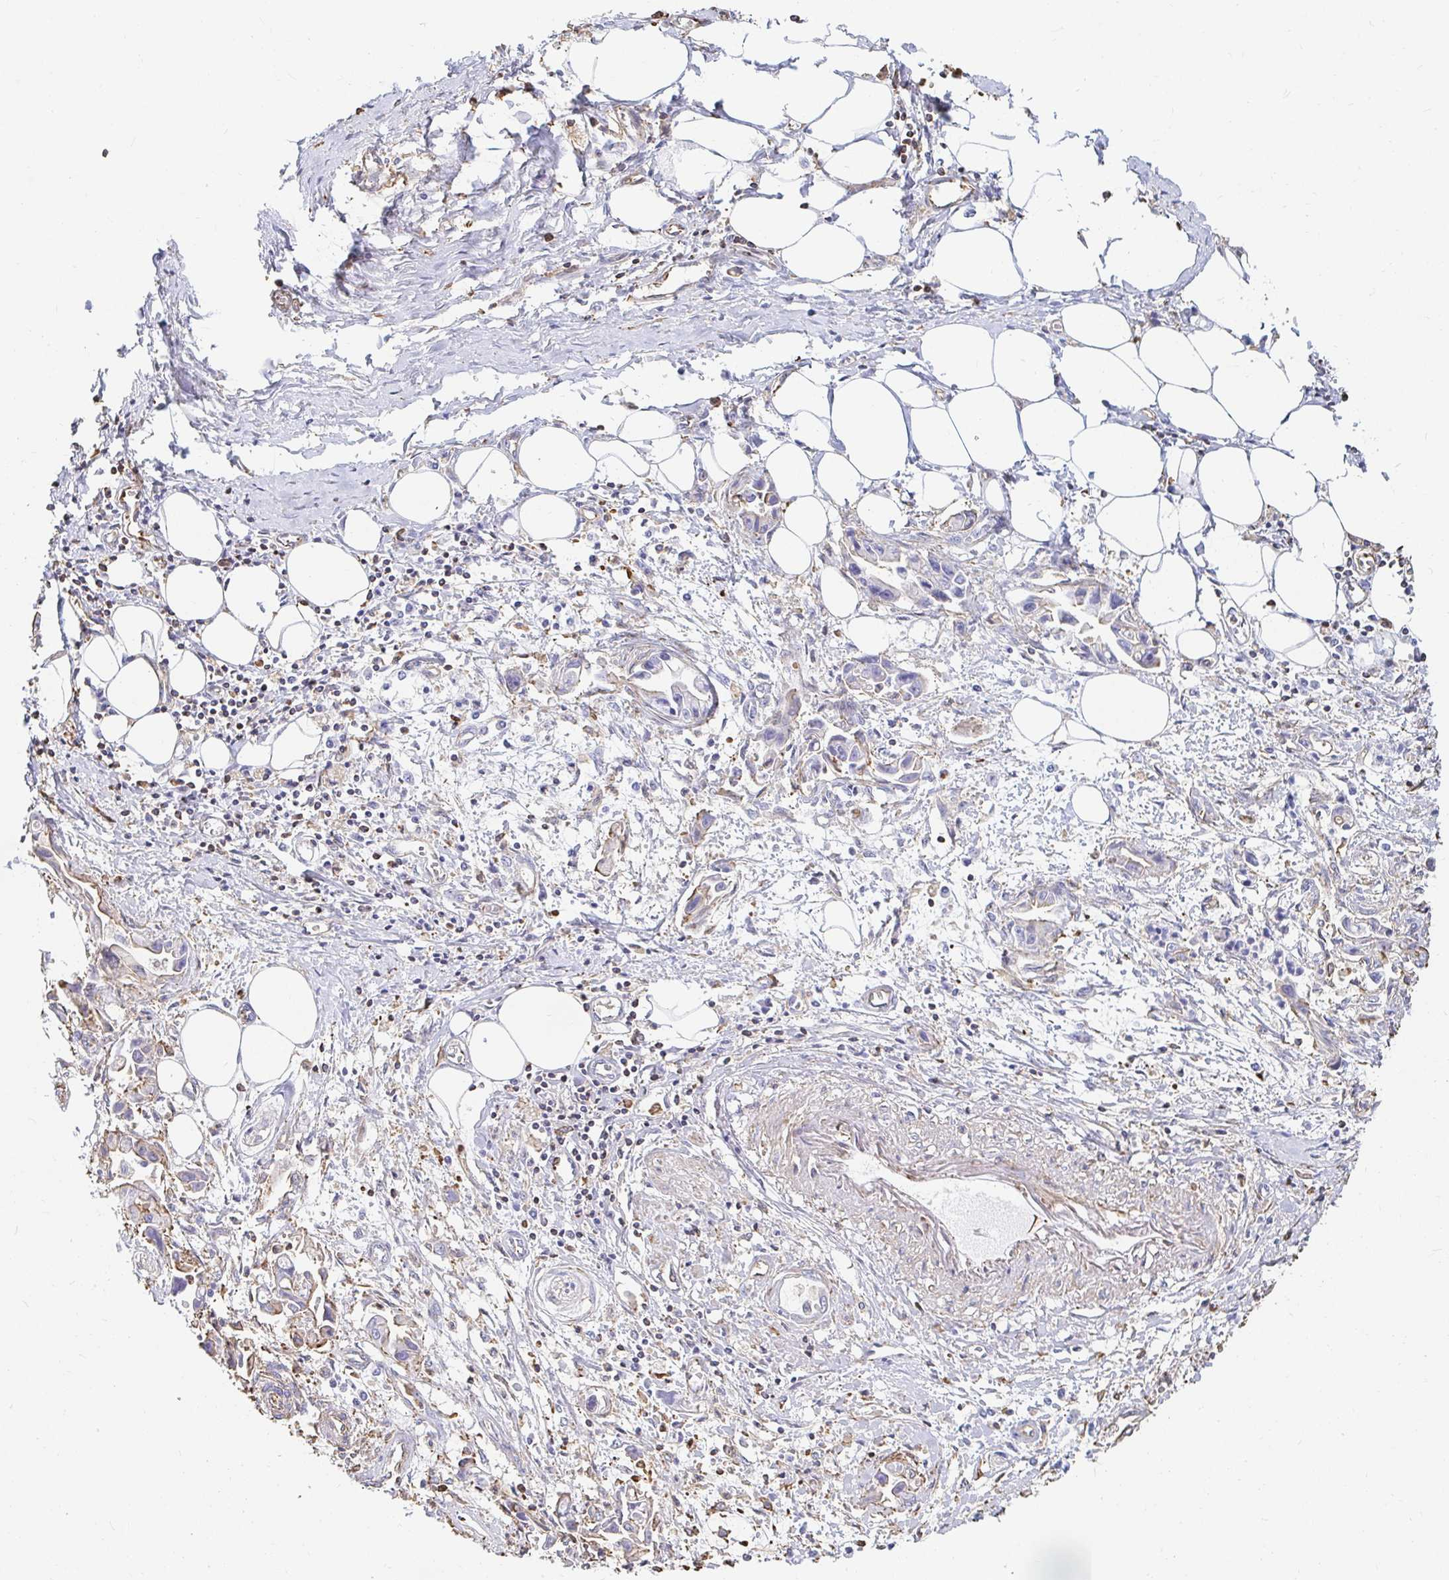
{"staining": {"intensity": "moderate", "quantity": "<25%", "location": "cytoplasmic/membranous"}, "tissue": "pancreatic cancer", "cell_type": "Tumor cells", "image_type": "cancer", "snomed": [{"axis": "morphology", "description": "Adenocarcinoma, NOS"}, {"axis": "topography", "description": "Pancreas"}], "caption": "About <25% of tumor cells in human pancreatic adenocarcinoma show moderate cytoplasmic/membranous protein expression as visualized by brown immunohistochemical staining.", "gene": "PTPN14", "patient": {"sex": "male", "age": 84}}